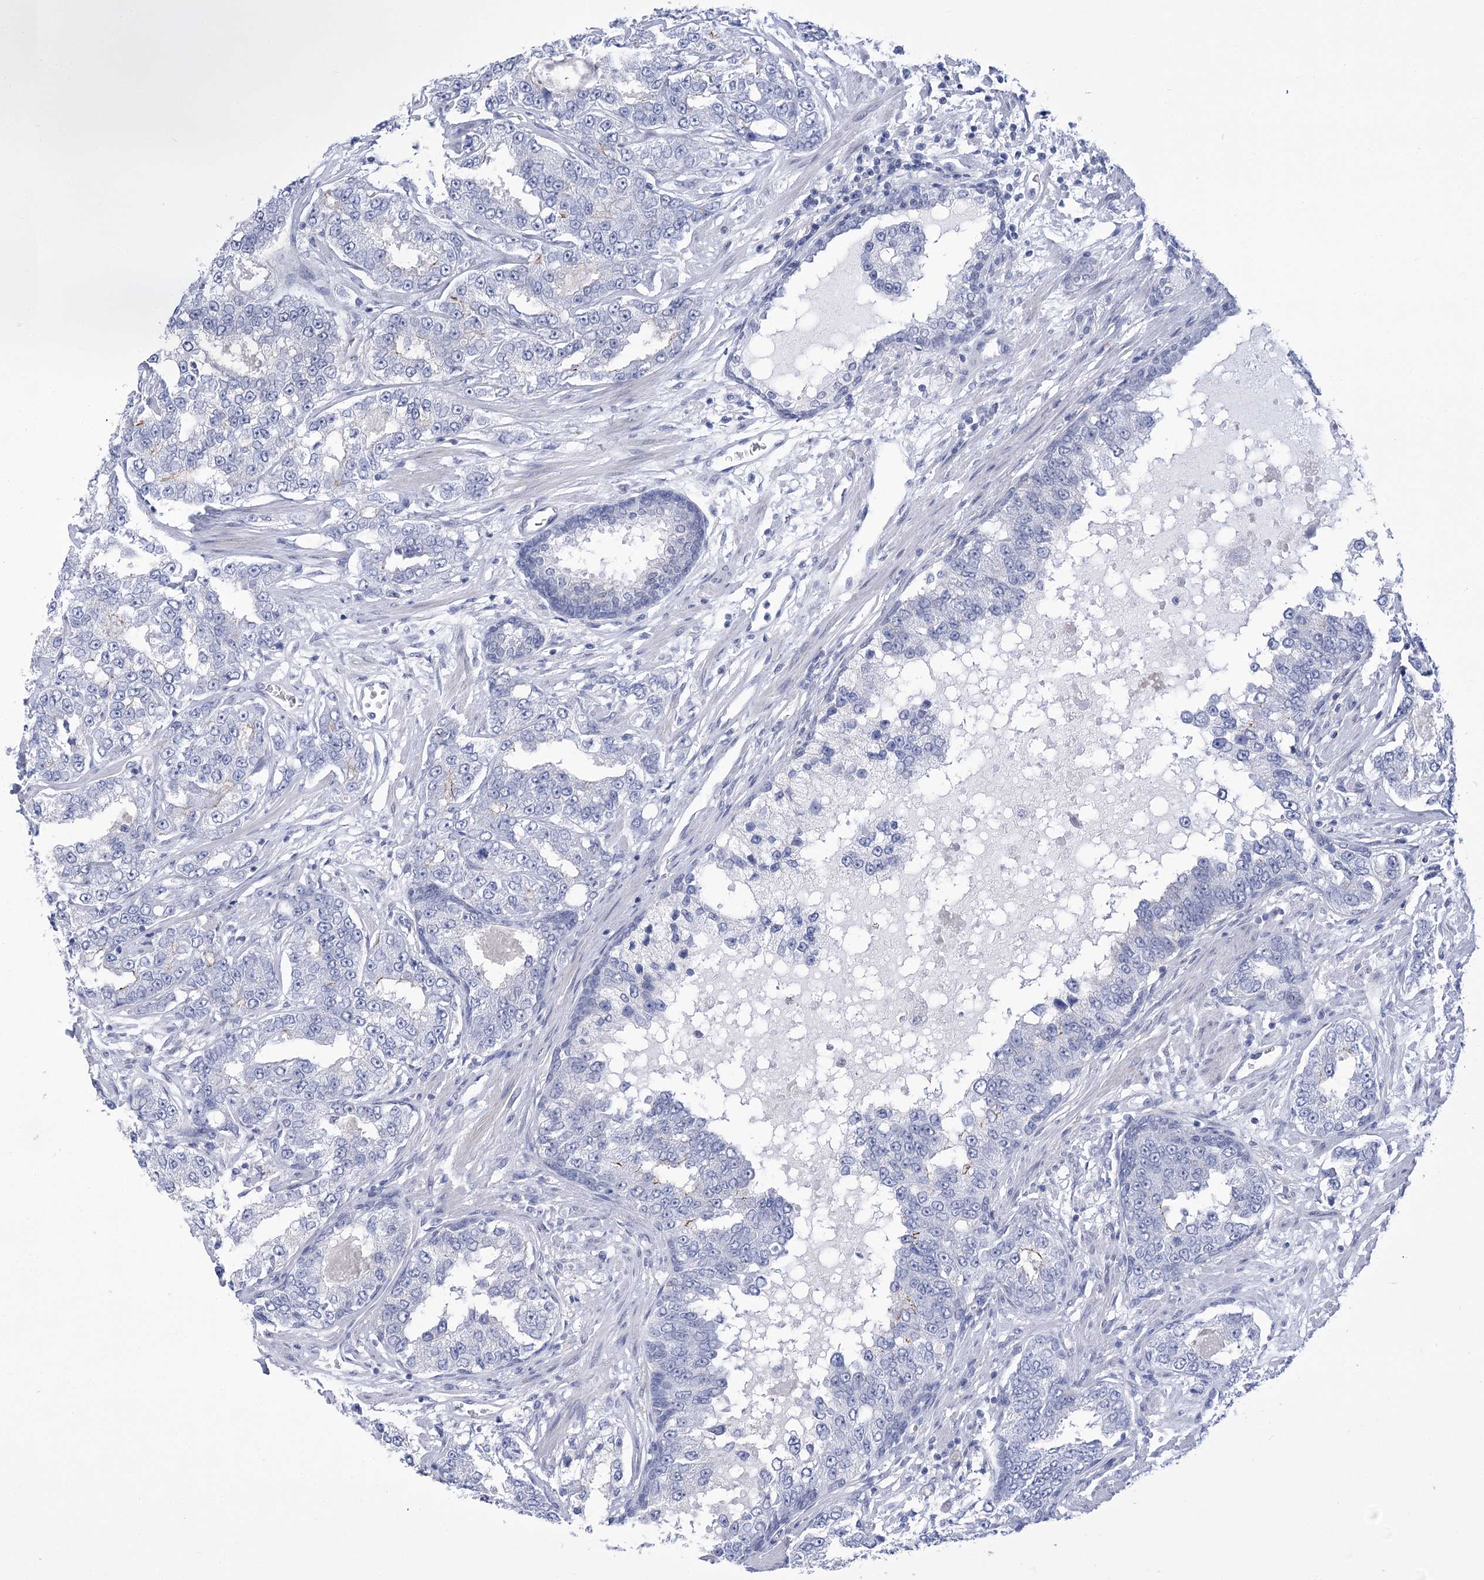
{"staining": {"intensity": "negative", "quantity": "none", "location": "none"}, "tissue": "prostate cancer", "cell_type": "Tumor cells", "image_type": "cancer", "snomed": [{"axis": "morphology", "description": "Normal tissue, NOS"}, {"axis": "morphology", "description": "Adenocarcinoma, High grade"}, {"axis": "topography", "description": "Prostate"}], "caption": "IHC photomicrograph of neoplastic tissue: prostate cancer stained with DAB (3,3'-diaminobenzidine) exhibits no significant protein expression in tumor cells. Nuclei are stained in blue.", "gene": "HORMAD1", "patient": {"sex": "male", "age": 83}}